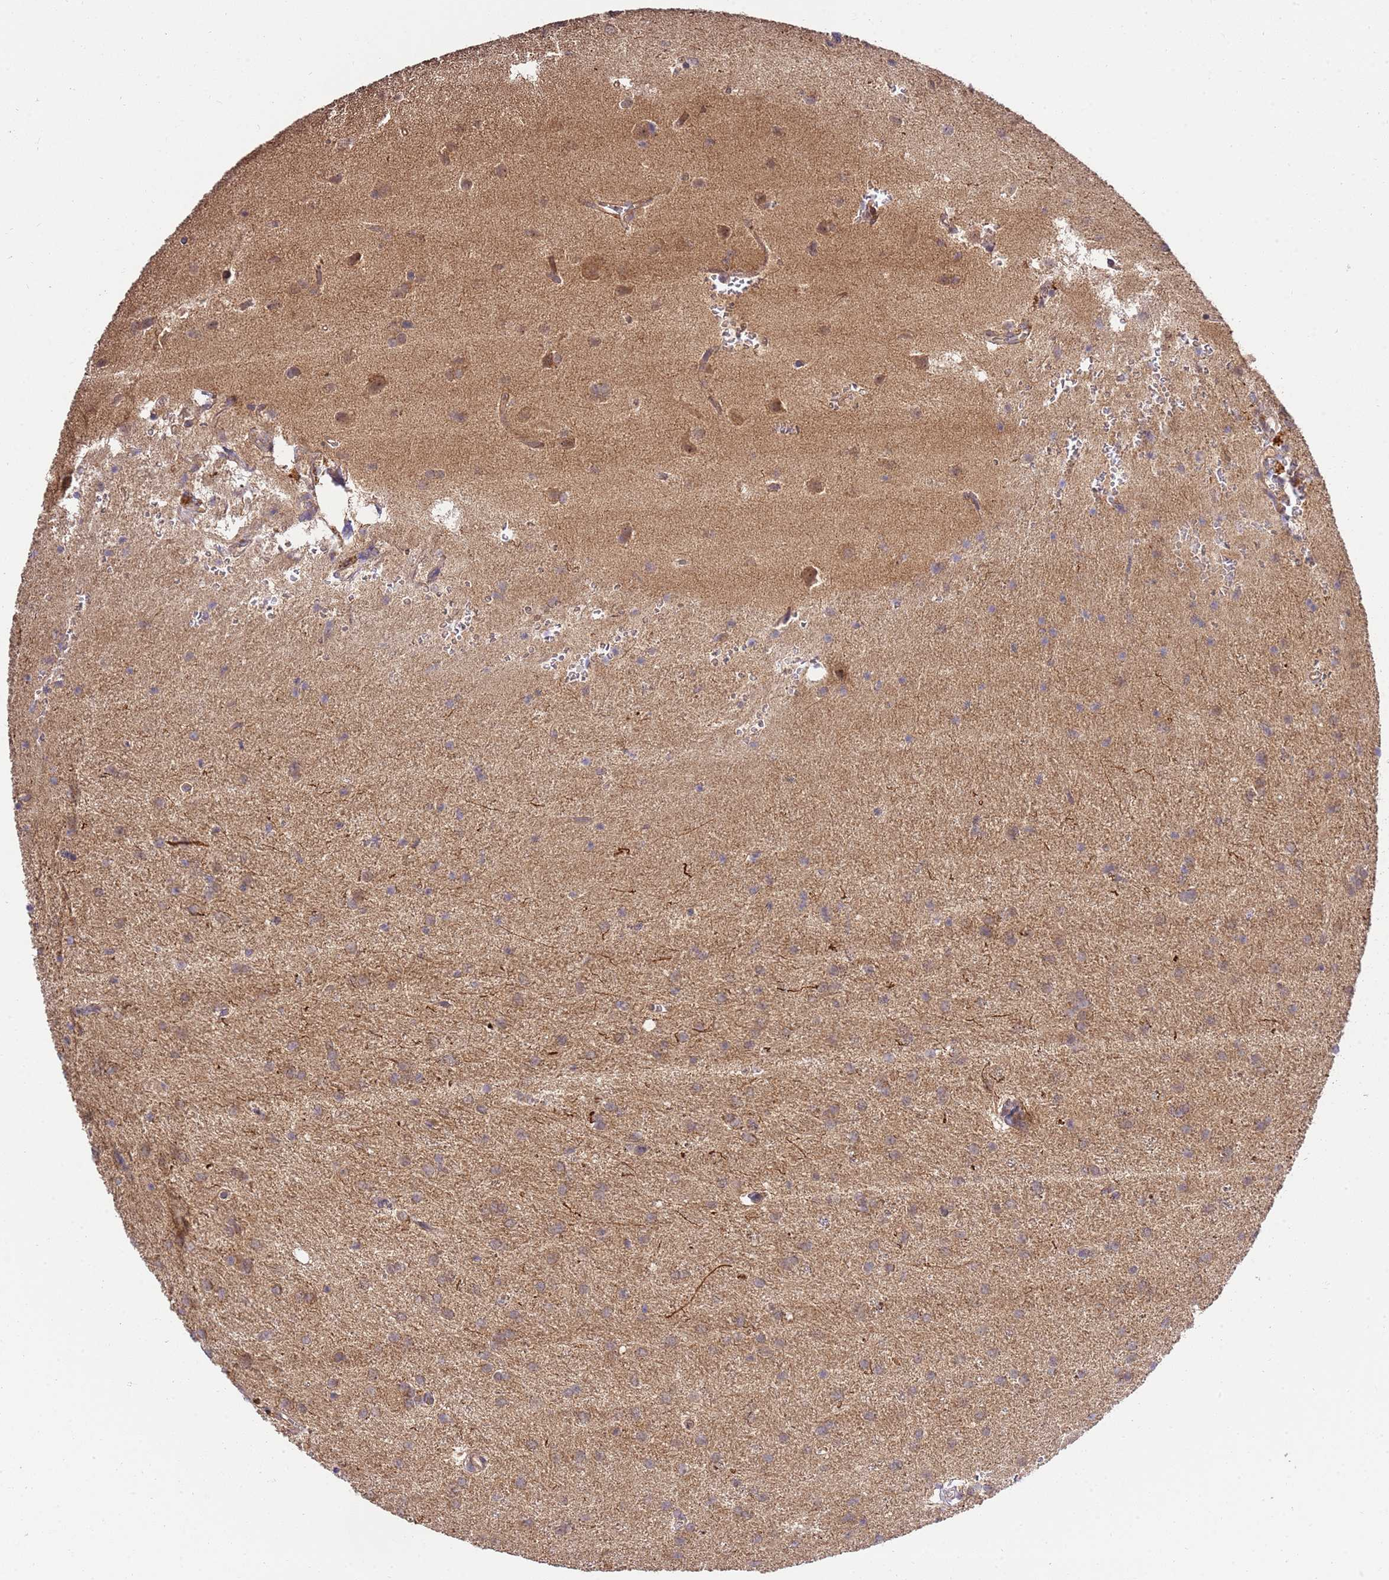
{"staining": {"intensity": "moderate", "quantity": ">75%", "location": "cytoplasmic/membranous"}, "tissue": "glioma", "cell_type": "Tumor cells", "image_type": "cancer", "snomed": [{"axis": "morphology", "description": "Glioma, malignant, High grade"}, {"axis": "topography", "description": "Brain"}], "caption": "The micrograph exhibits immunohistochemical staining of glioma. There is moderate cytoplasmic/membranous staining is seen in about >75% of tumor cells. (Brightfield microscopy of DAB IHC at high magnification).", "gene": "GAREM1", "patient": {"sex": "female", "age": 50}}